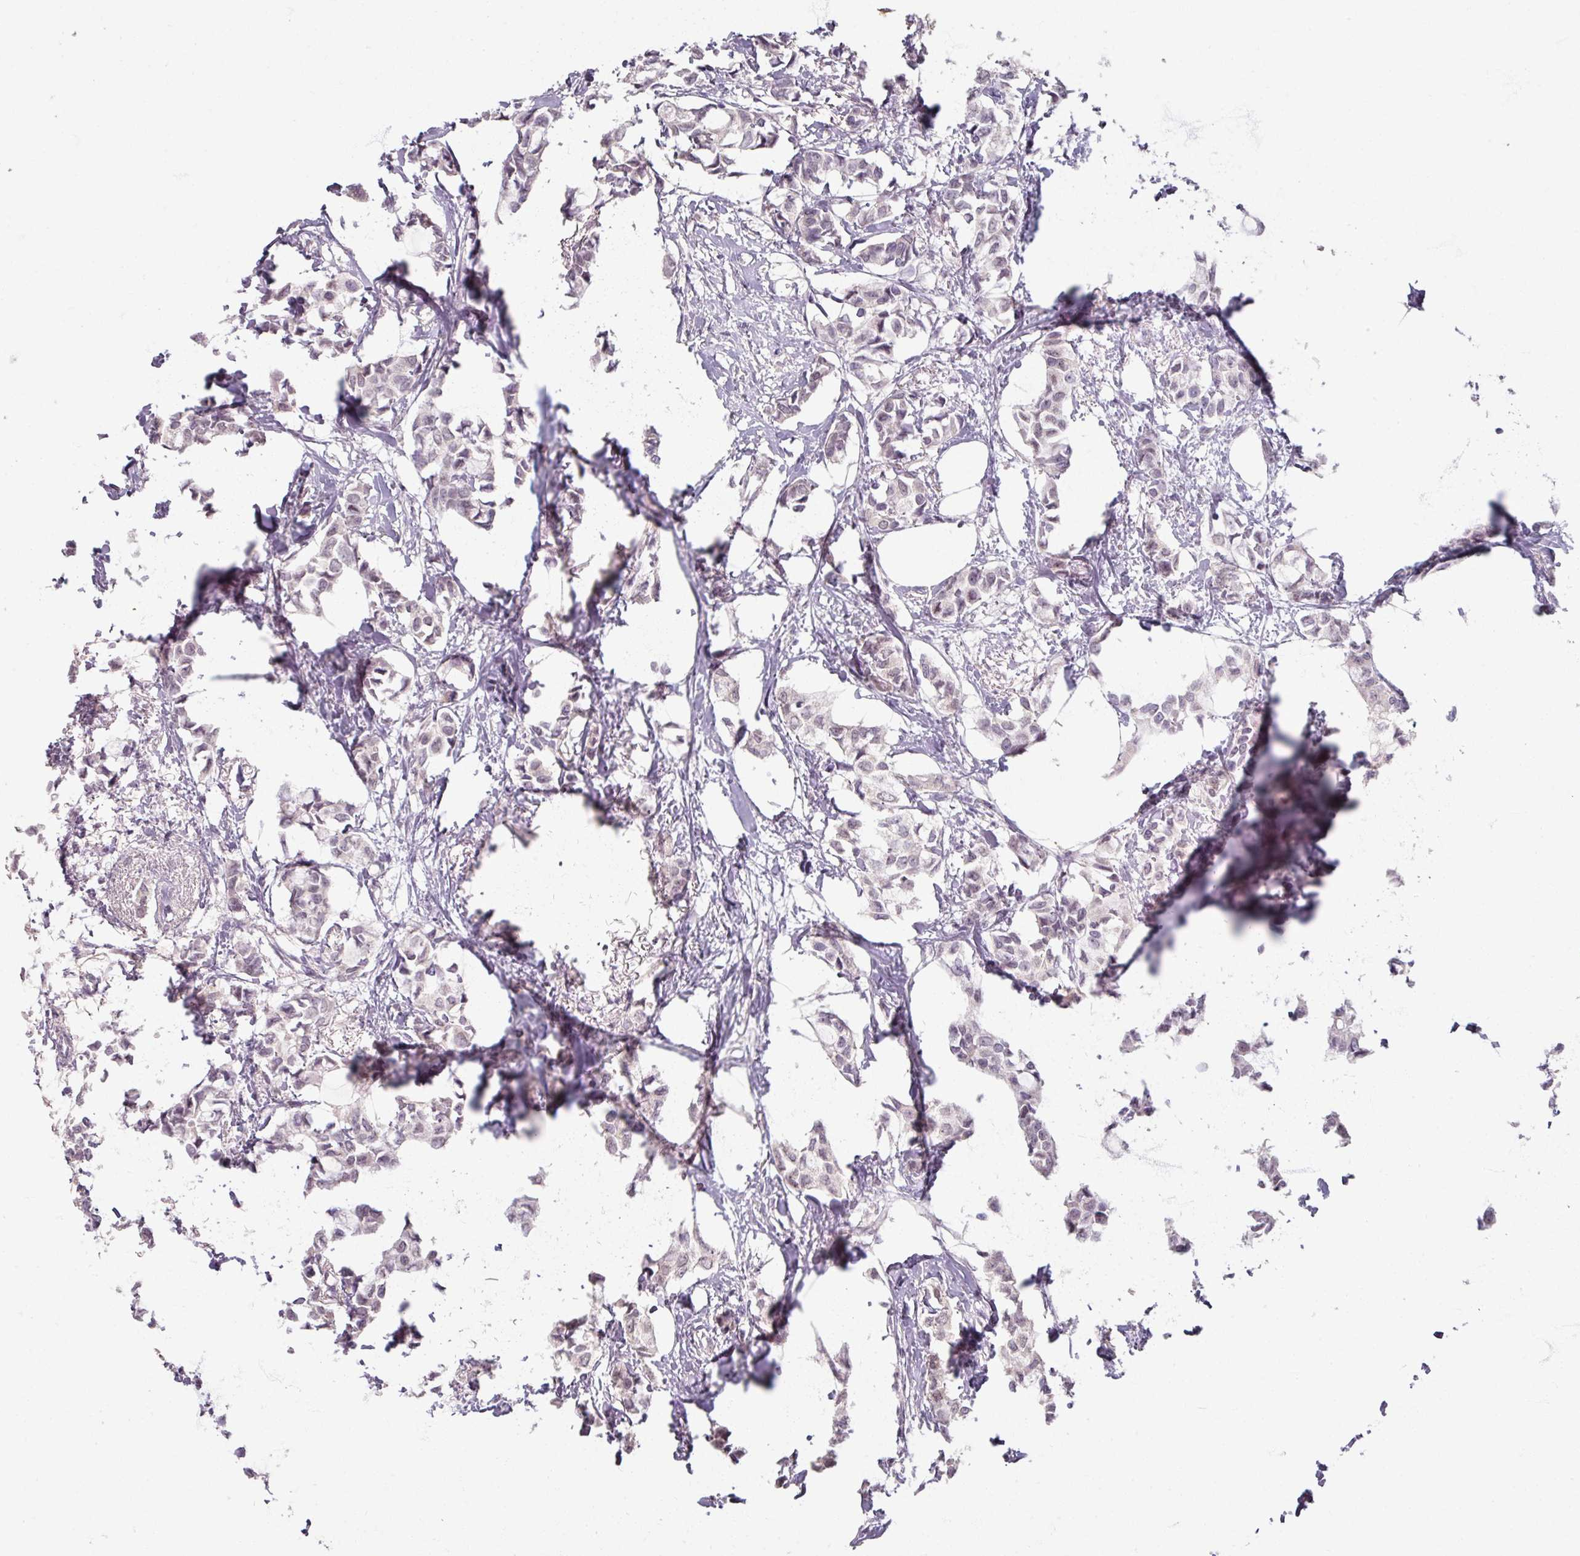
{"staining": {"intensity": "negative", "quantity": "none", "location": "none"}, "tissue": "breast cancer", "cell_type": "Tumor cells", "image_type": "cancer", "snomed": [{"axis": "morphology", "description": "Duct carcinoma"}, {"axis": "topography", "description": "Breast"}], "caption": "IHC photomicrograph of neoplastic tissue: invasive ductal carcinoma (breast) stained with DAB (3,3'-diaminobenzidine) exhibits no significant protein positivity in tumor cells.", "gene": "SOX11", "patient": {"sex": "female", "age": 73}}